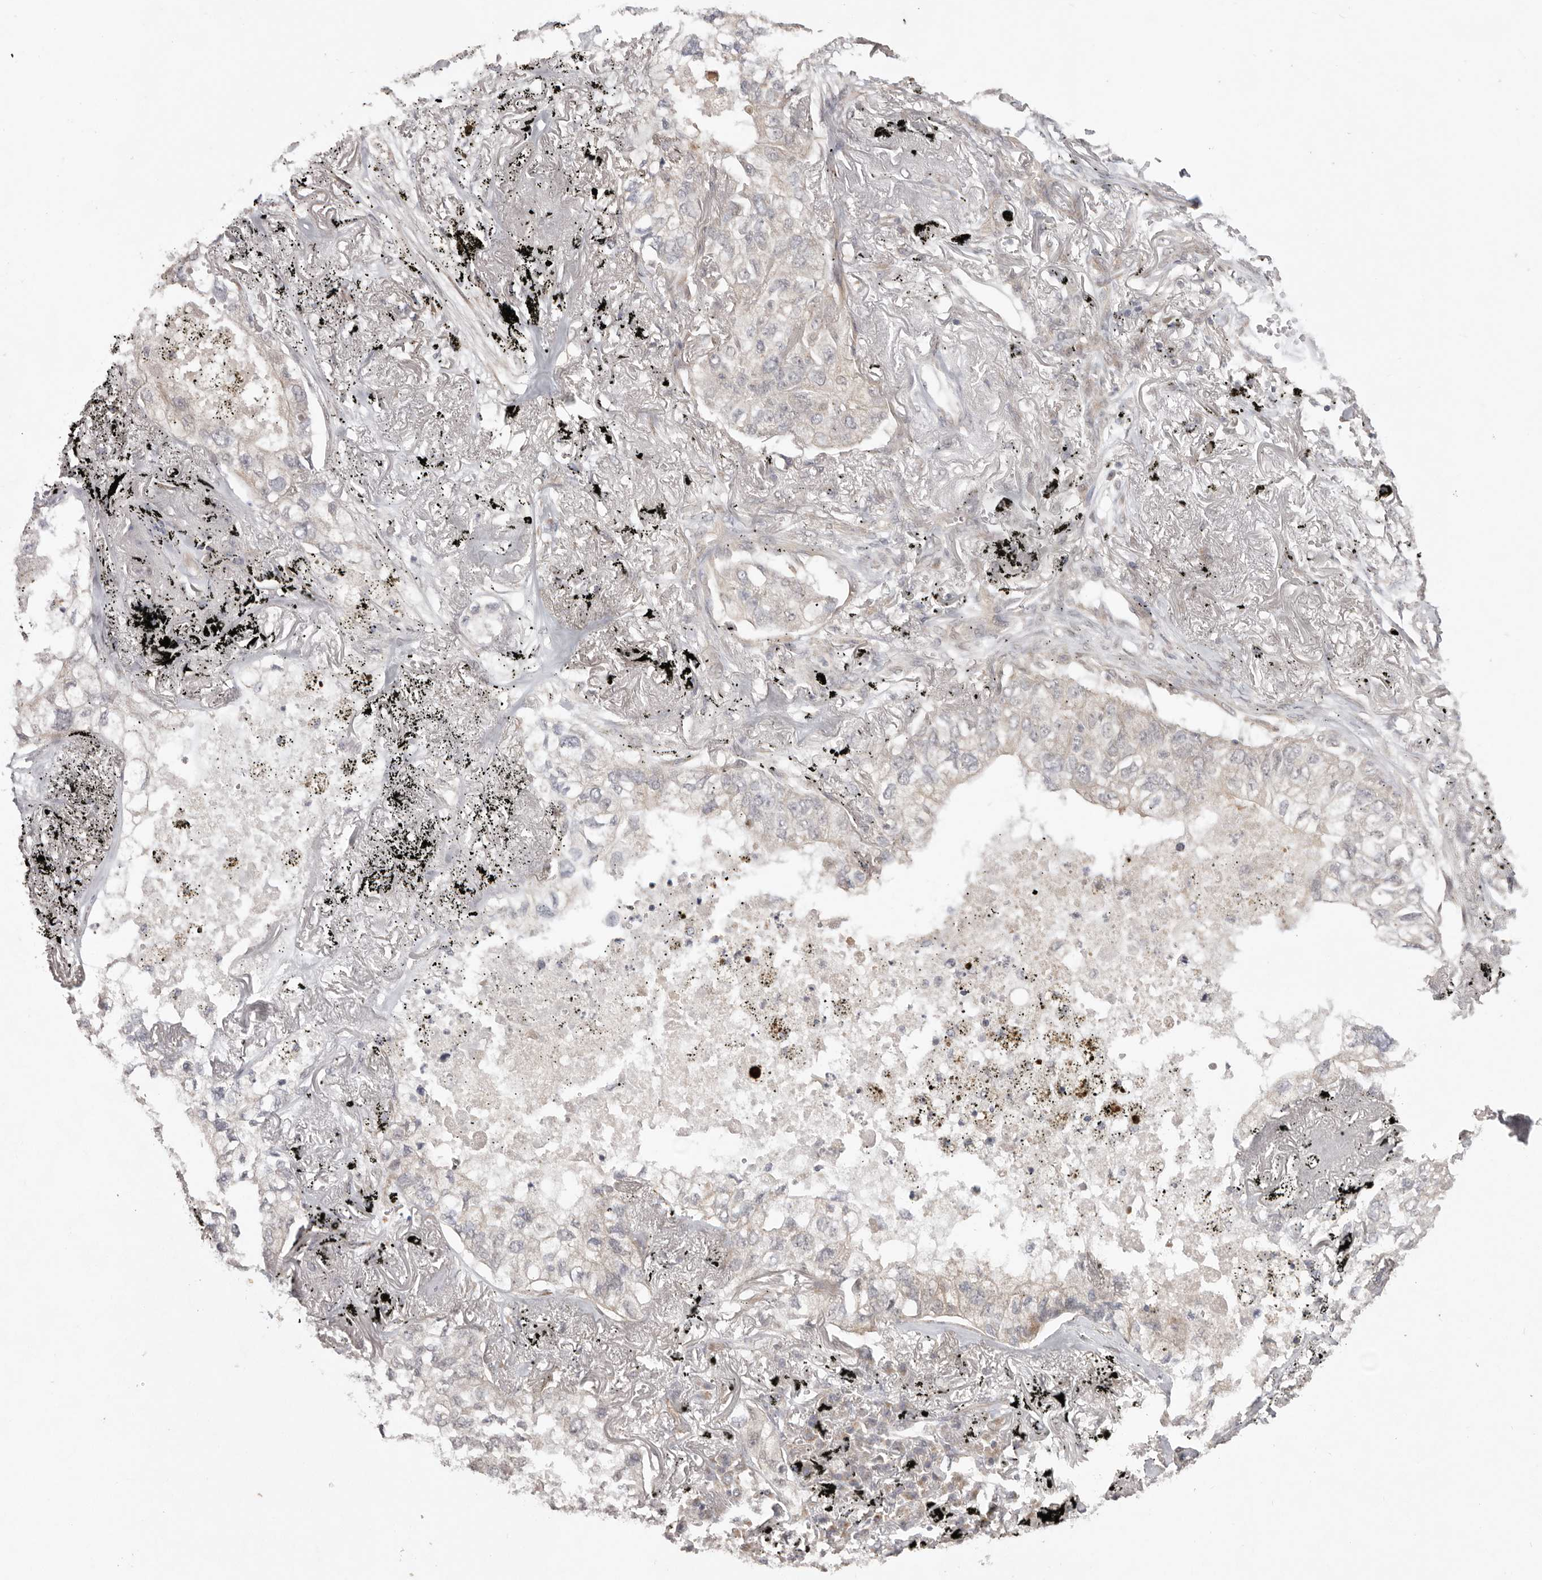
{"staining": {"intensity": "negative", "quantity": "none", "location": "none"}, "tissue": "lung cancer", "cell_type": "Tumor cells", "image_type": "cancer", "snomed": [{"axis": "morphology", "description": "Adenocarcinoma, NOS"}, {"axis": "topography", "description": "Lung"}], "caption": "There is no significant staining in tumor cells of lung cancer (adenocarcinoma).", "gene": "NSUN4", "patient": {"sex": "male", "age": 65}}